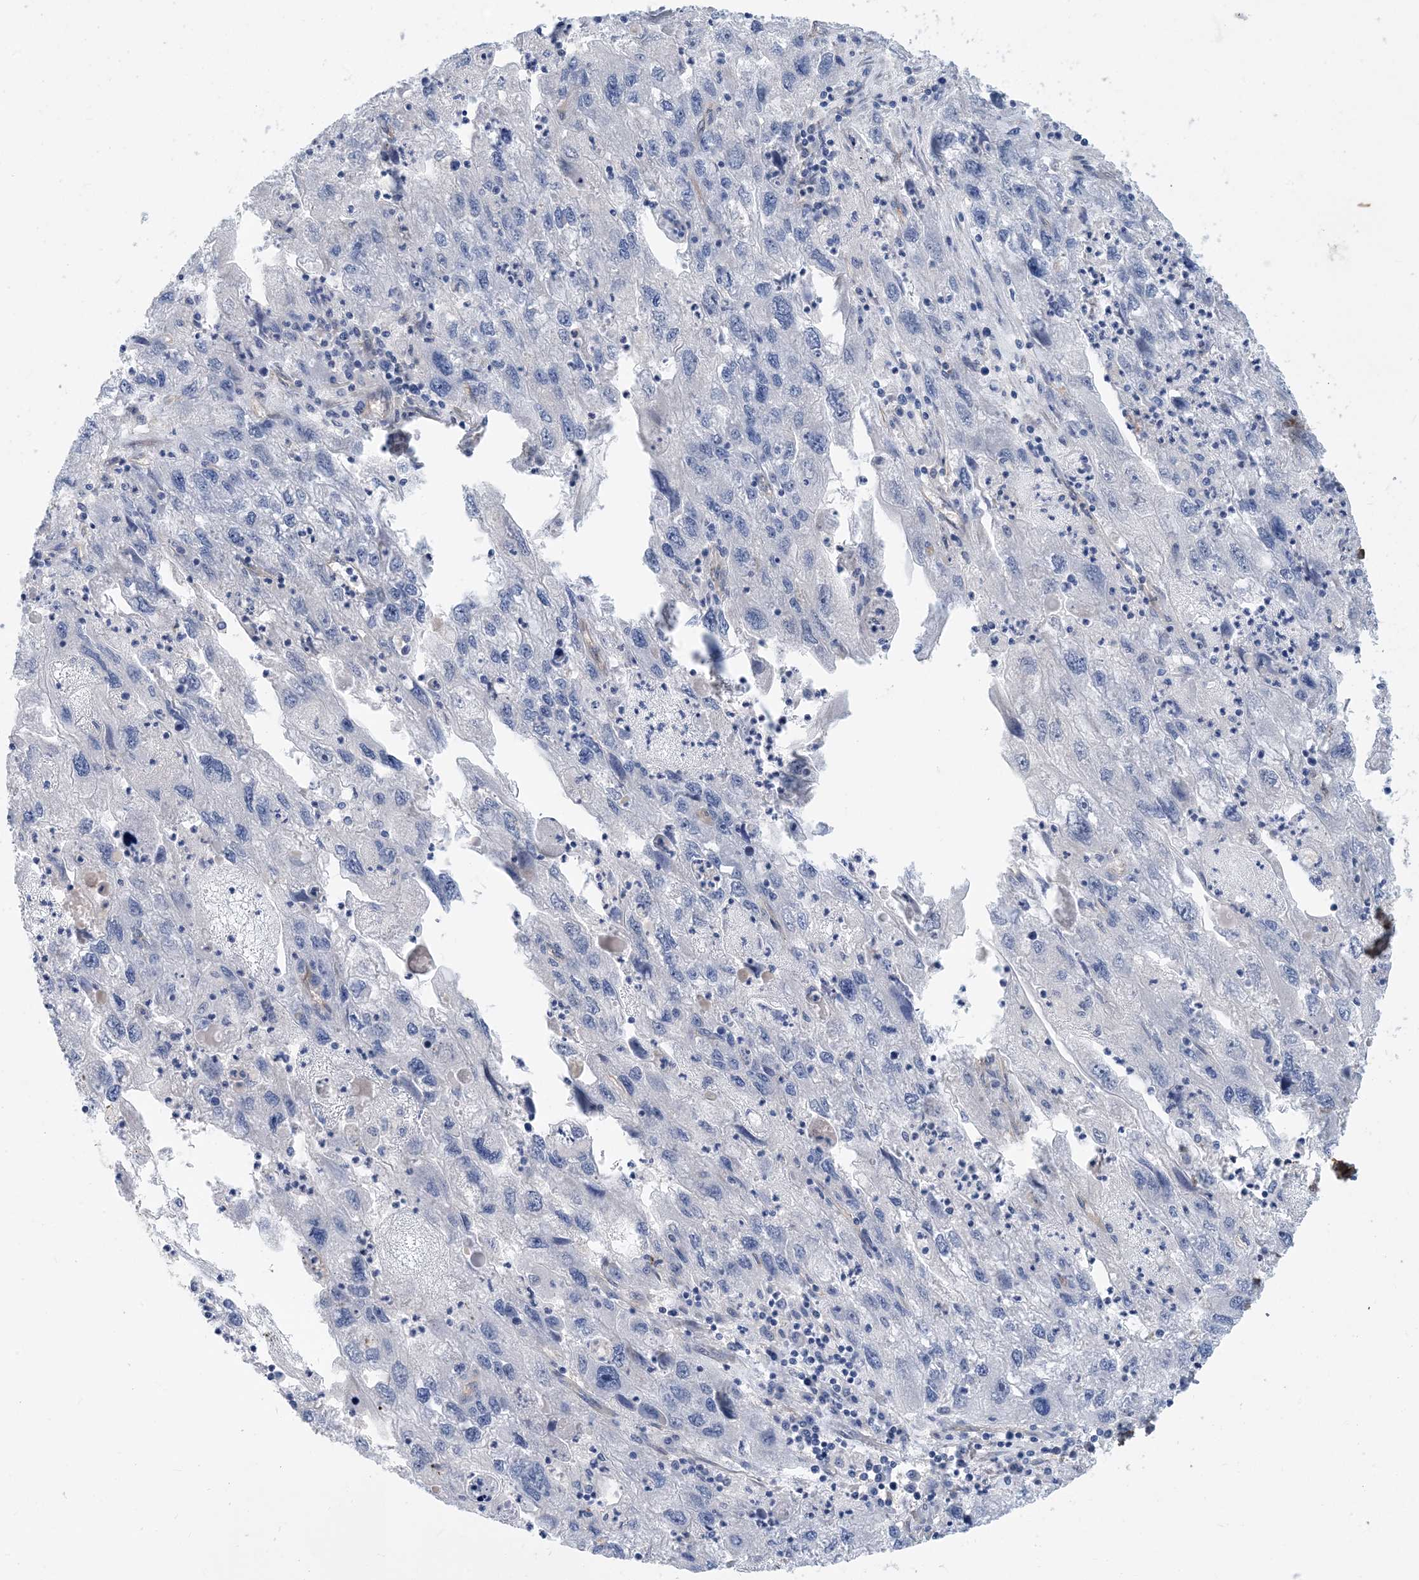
{"staining": {"intensity": "negative", "quantity": "none", "location": "none"}, "tissue": "endometrial cancer", "cell_type": "Tumor cells", "image_type": "cancer", "snomed": [{"axis": "morphology", "description": "Adenocarcinoma, NOS"}, {"axis": "topography", "description": "Endometrium"}], "caption": "Image shows no significant protein positivity in tumor cells of adenocarcinoma (endometrial).", "gene": "EIF2A", "patient": {"sex": "female", "age": 49}}